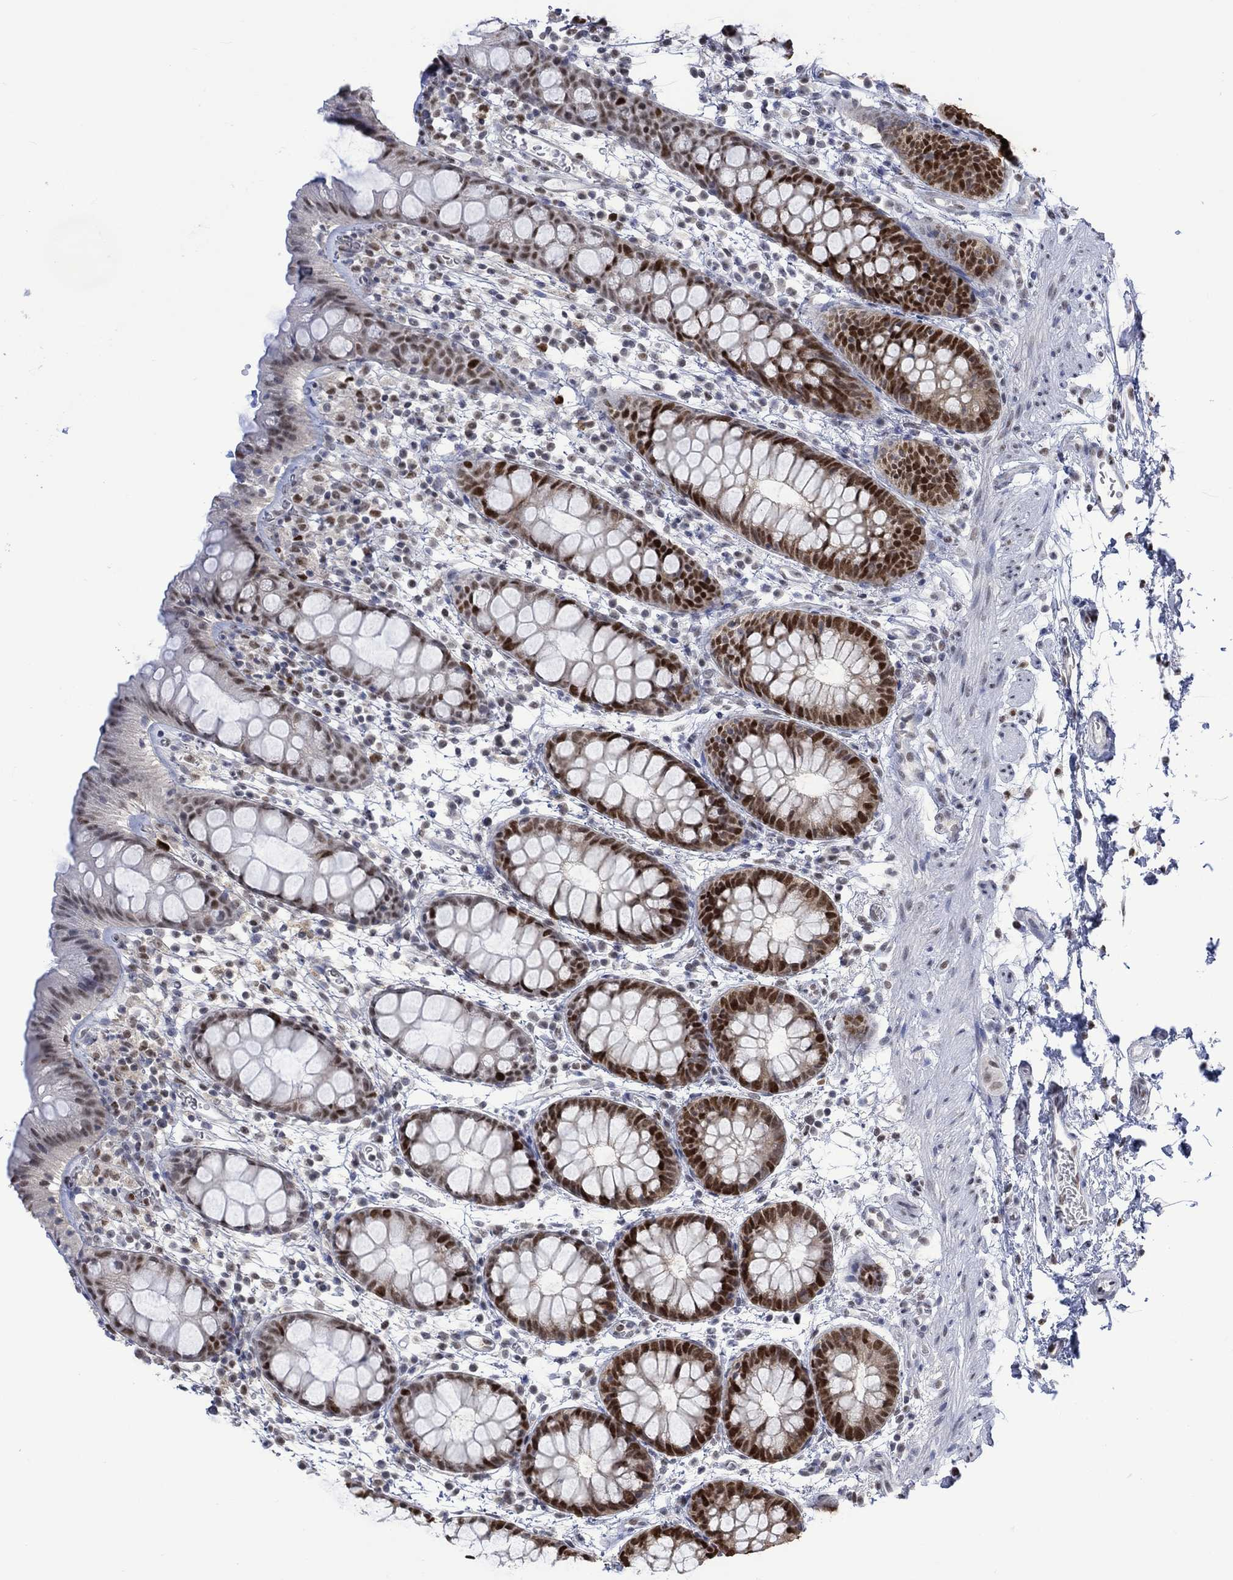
{"staining": {"intensity": "moderate", "quantity": "25%-75%", "location": "nuclear"}, "tissue": "rectum", "cell_type": "Glandular cells", "image_type": "normal", "snomed": [{"axis": "morphology", "description": "Normal tissue, NOS"}, {"axis": "topography", "description": "Rectum"}], "caption": "A micrograph showing moderate nuclear positivity in about 25%-75% of glandular cells in normal rectum, as visualized by brown immunohistochemical staining.", "gene": "RAD54L2", "patient": {"sex": "male", "age": 57}}